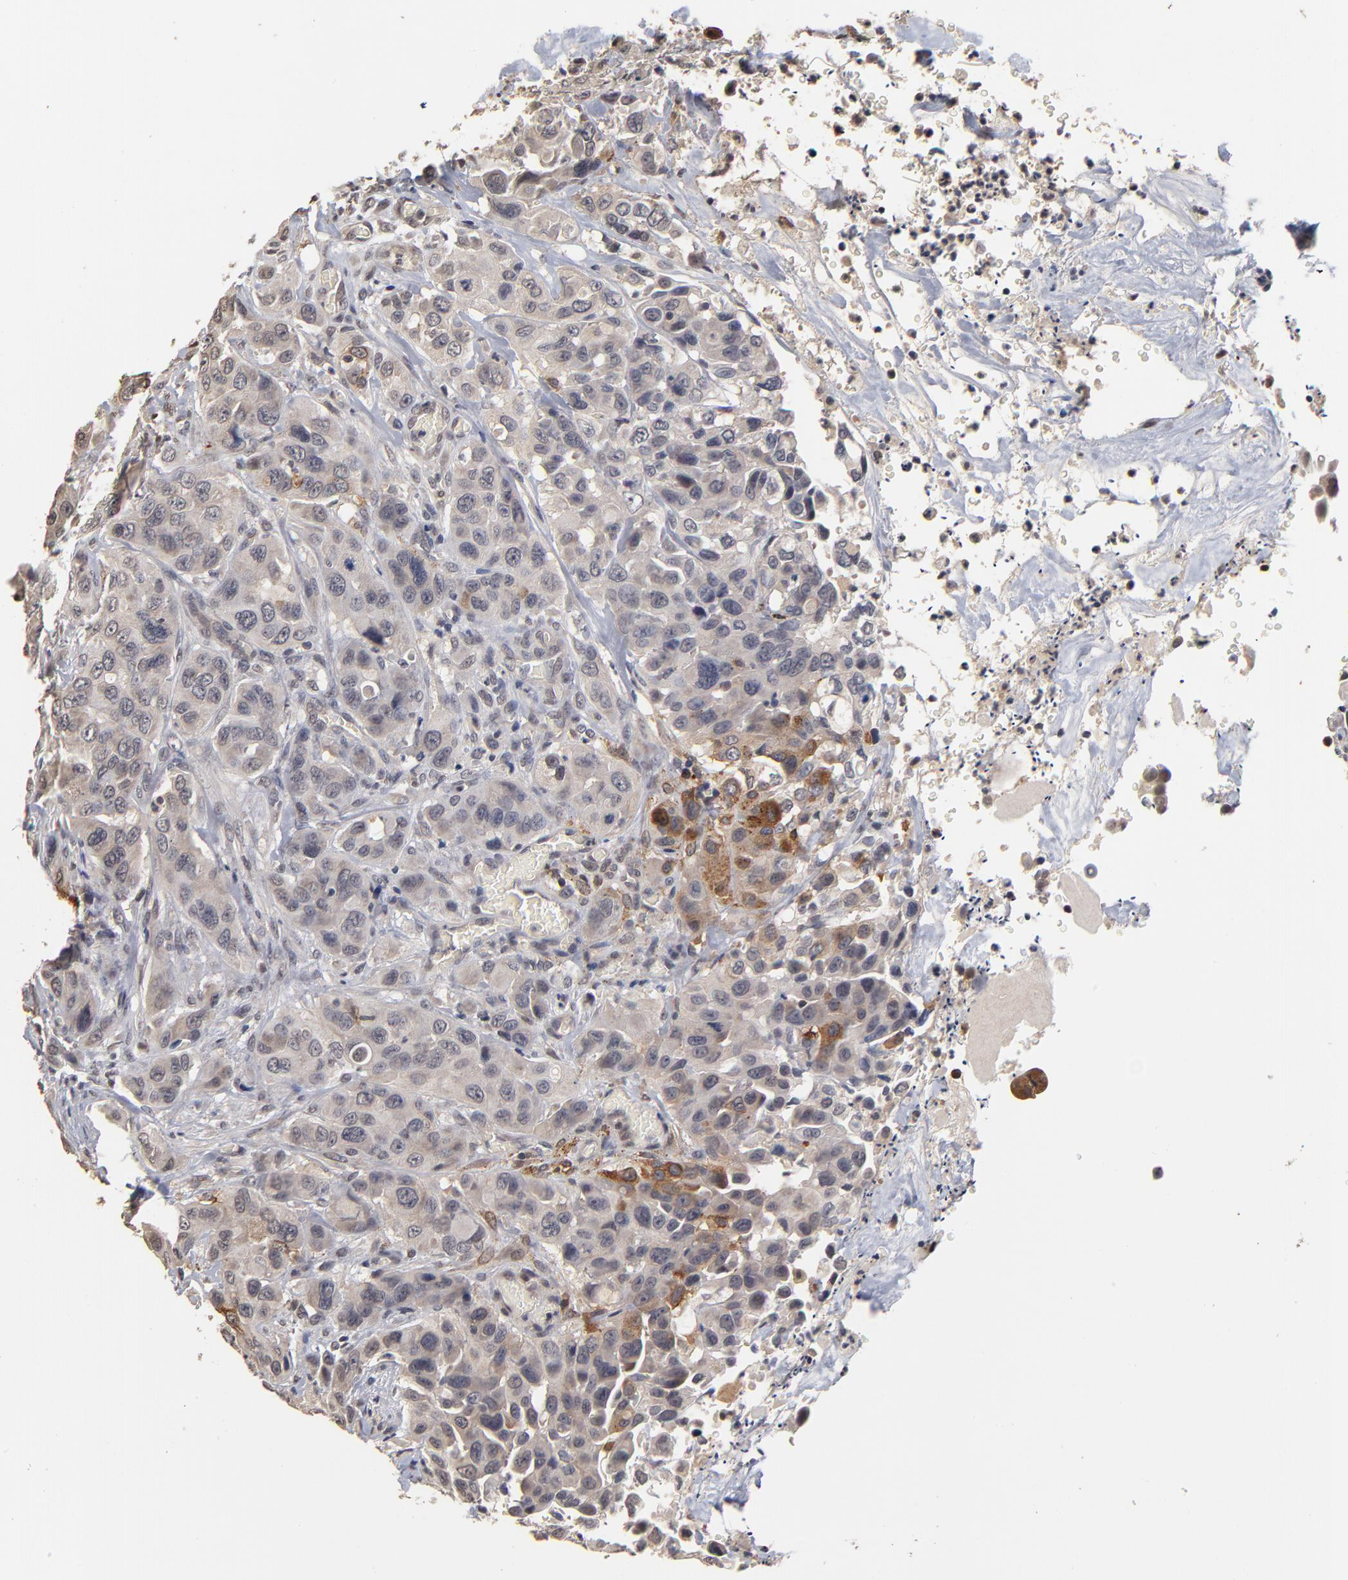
{"staining": {"intensity": "weak", "quantity": "25%-75%", "location": "cytoplasmic/membranous"}, "tissue": "urothelial cancer", "cell_type": "Tumor cells", "image_type": "cancer", "snomed": [{"axis": "morphology", "description": "Urothelial carcinoma, High grade"}, {"axis": "topography", "description": "Urinary bladder"}], "caption": "Human high-grade urothelial carcinoma stained for a protein (brown) exhibits weak cytoplasmic/membranous positive positivity in about 25%-75% of tumor cells.", "gene": "ASB8", "patient": {"sex": "male", "age": 73}}